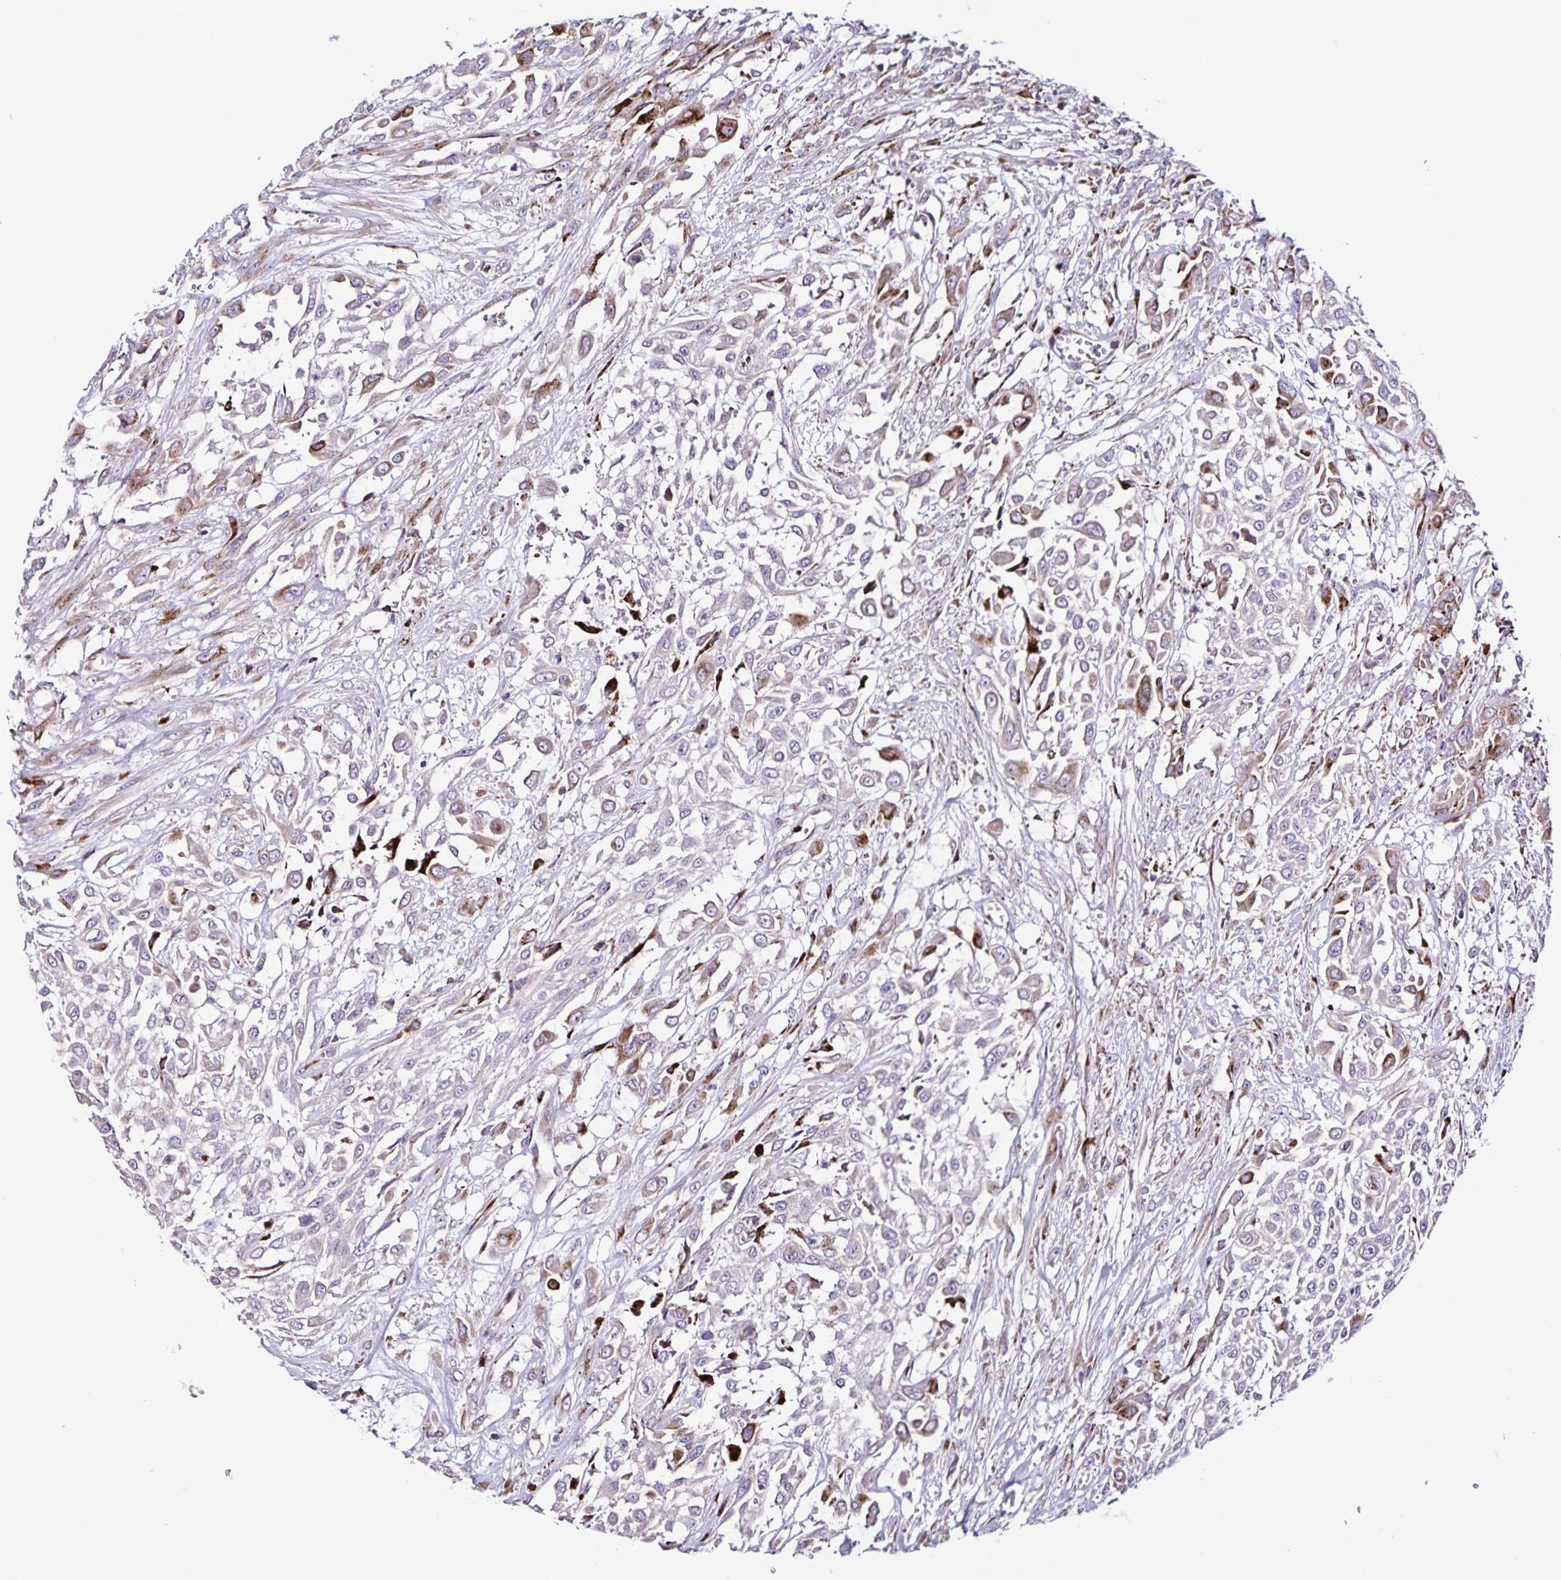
{"staining": {"intensity": "weak", "quantity": "25%-75%", "location": "cytoplasmic/membranous"}, "tissue": "urothelial cancer", "cell_type": "Tumor cells", "image_type": "cancer", "snomed": [{"axis": "morphology", "description": "Urothelial carcinoma, High grade"}, {"axis": "topography", "description": "Urinary bladder"}], "caption": "Brown immunohistochemical staining in urothelial cancer exhibits weak cytoplasmic/membranous staining in approximately 25%-75% of tumor cells.", "gene": "OSBPL5", "patient": {"sex": "male", "age": 57}}